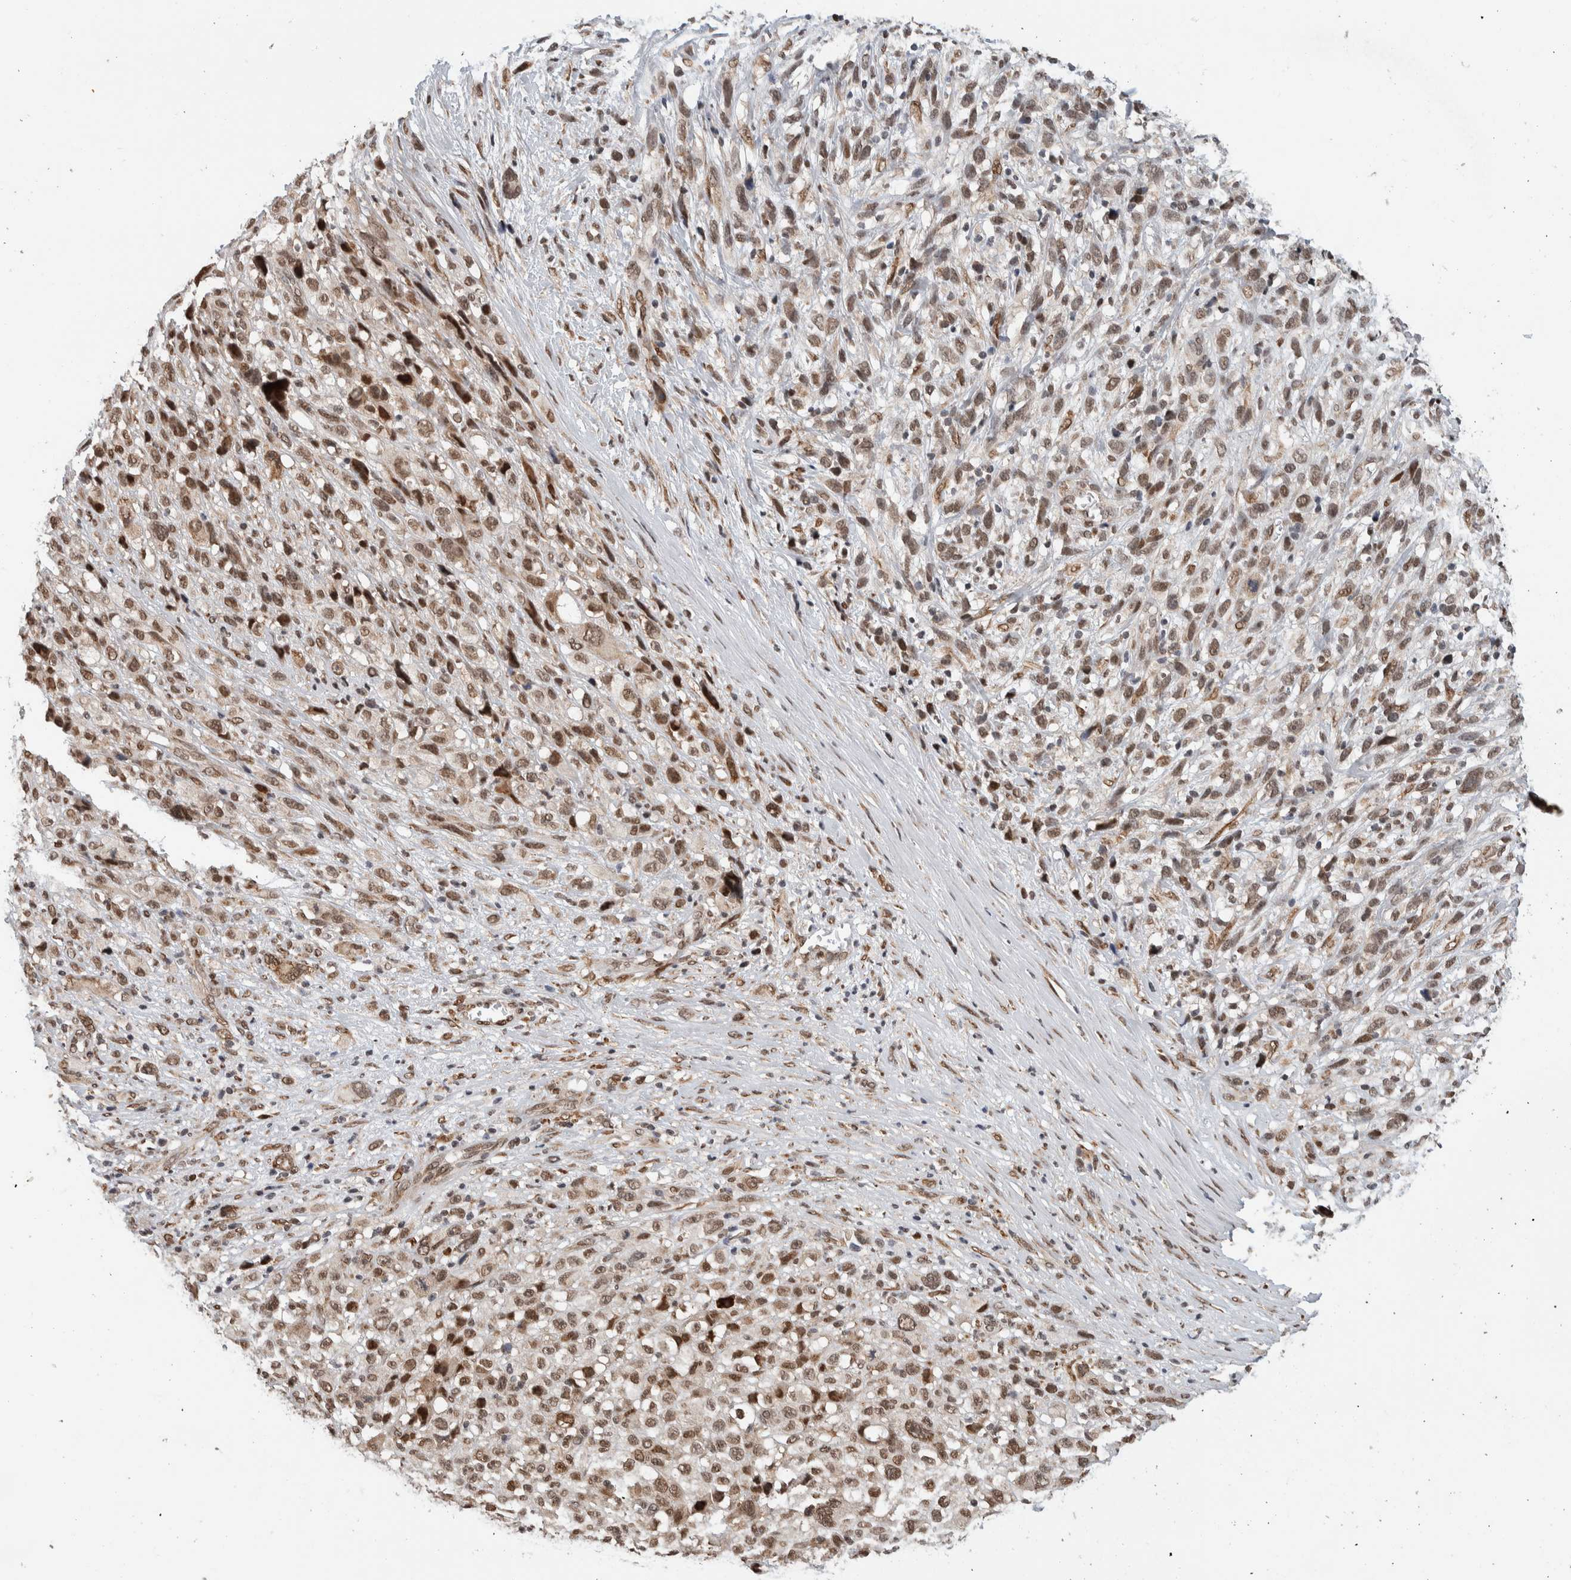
{"staining": {"intensity": "weak", "quantity": ">75%", "location": "nuclear"}, "tissue": "melanoma", "cell_type": "Tumor cells", "image_type": "cancer", "snomed": [{"axis": "morphology", "description": "Malignant melanoma, NOS"}, {"axis": "topography", "description": "Skin"}], "caption": "Human malignant melanoma stained with a brown dye reveals weak nuclear positive staining in approximately >75% of tumor cells.", "gene": "TNRC18", "patient": {"sex": "female", "age": 55}}